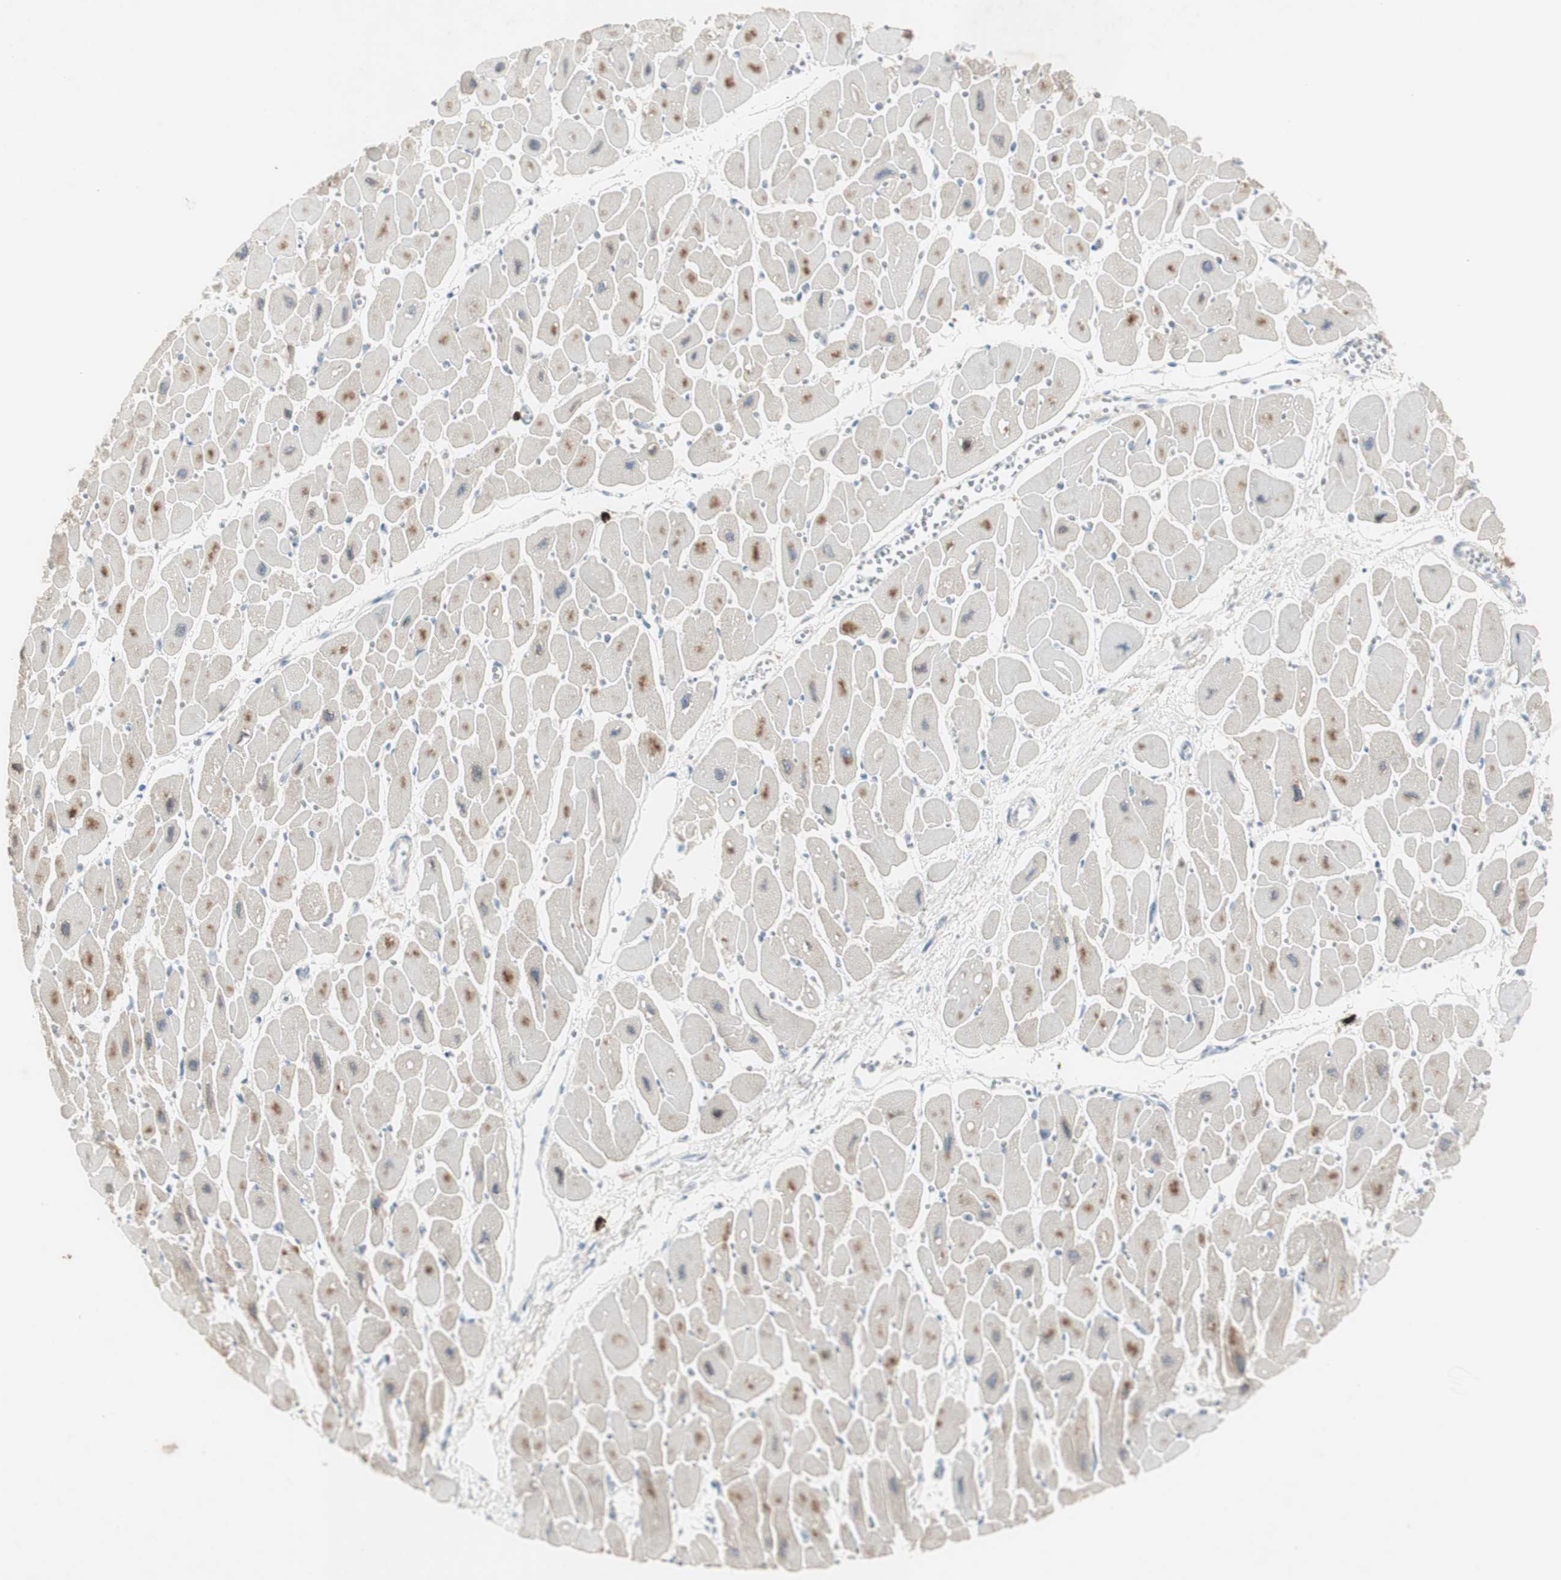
{"staining": {"intensity": "weak", "quantity": "25%-75%", "location": "cytoplasmic/membranous"}, "tissue": "heart muscle", "cell_type": "Cardiomyocytes", "image_type": "normal", "snomed": [{"axis": "morphology", "description": "Normal tissue, NOS"}, {"axis": "topography", "description": "Heart"}], "caption": "Protein expression analysis of benign human heart muscle reveals weak cytoplasmic/membranous positivity in about 25%-75% of cardiomyocytes.", "gene": "MAPRE3", "patient": {"sex": "female", "age": 54}}